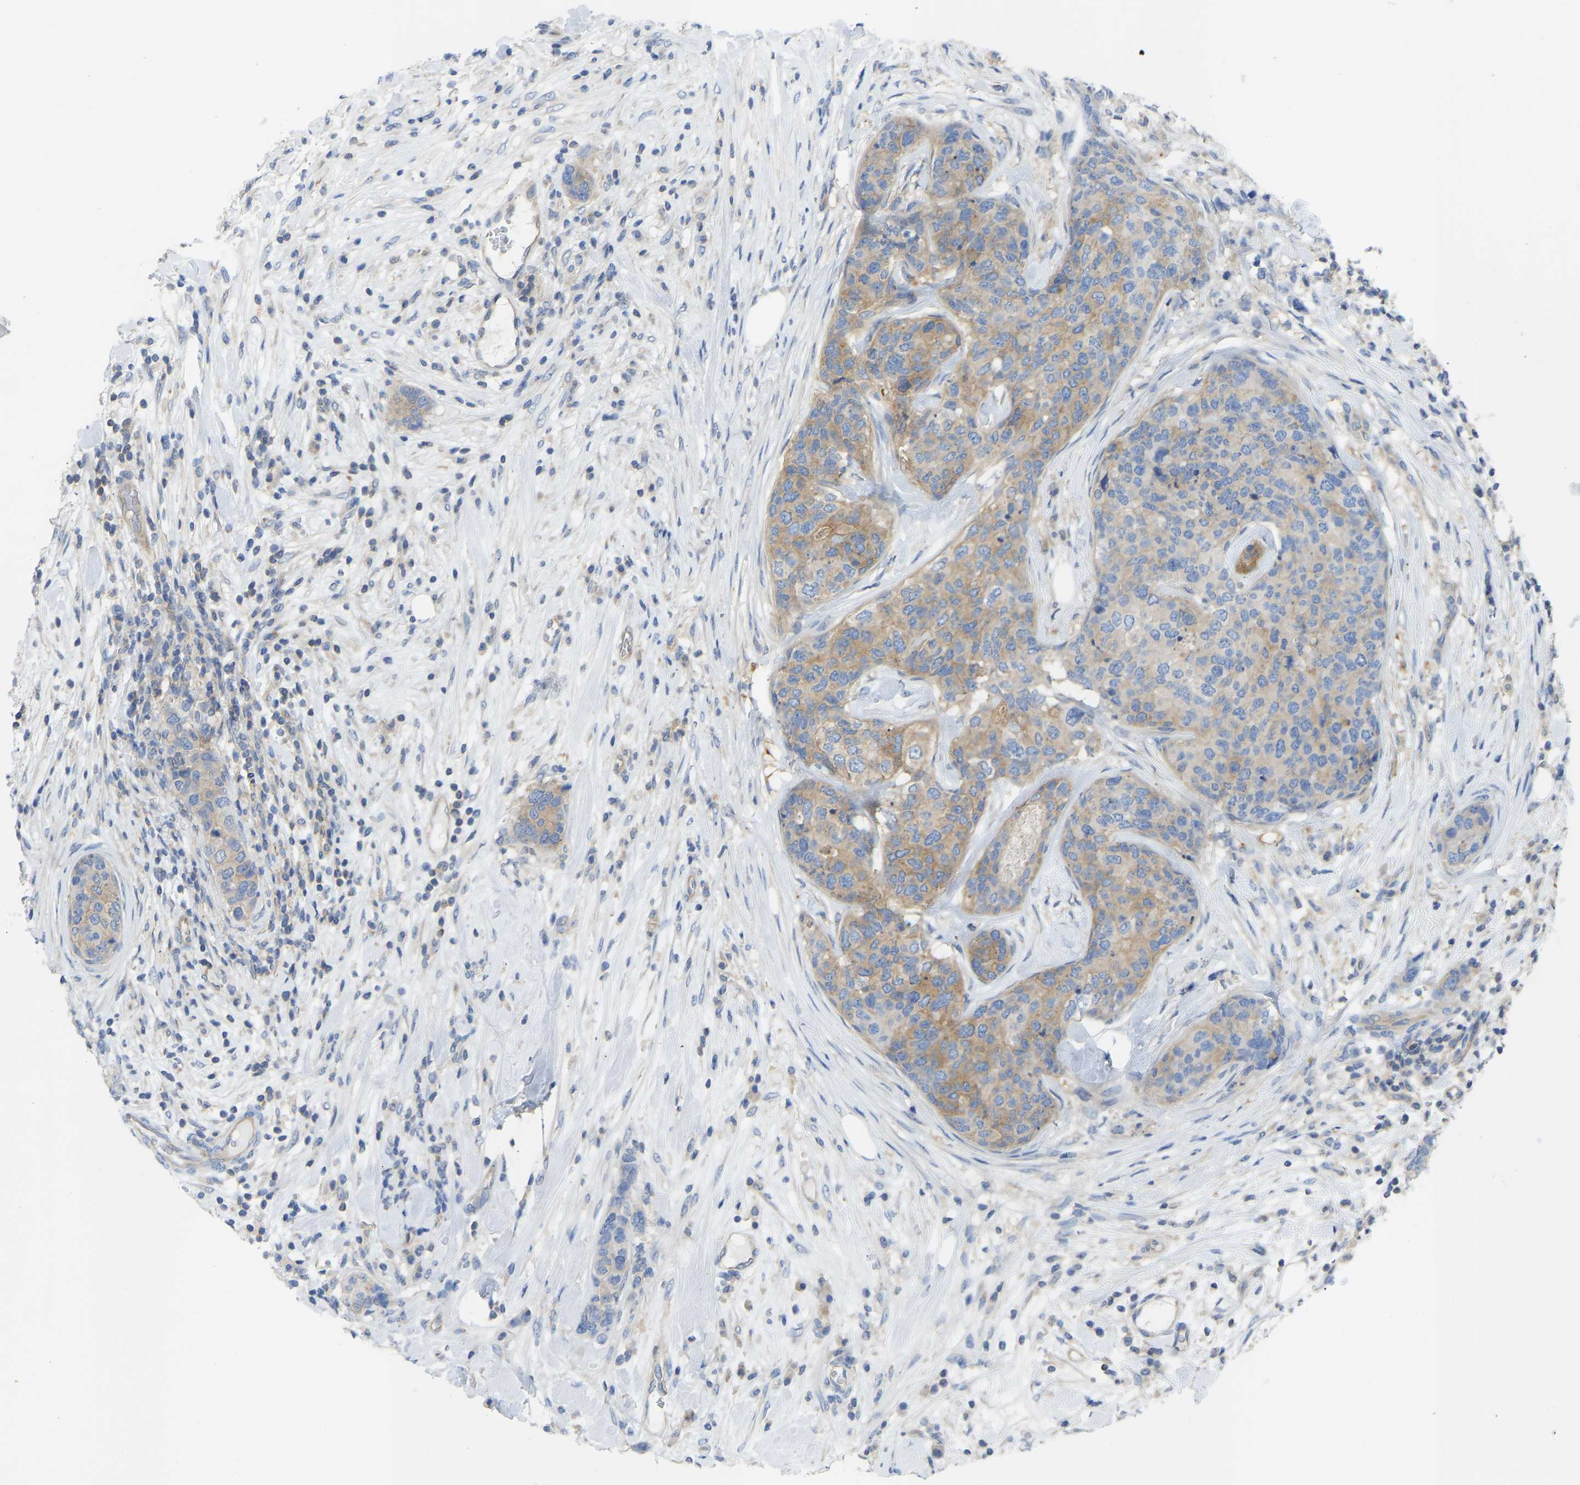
{"staining": {"intensity": "moderate", "quantity": "25%-75%", "location": "cytoplasmic/membranous"}, "tissue": "breast cancer", "cell_type": "Tumor cells", "image_type": "cancer", "snomed": [{"axis": "morphology", "description": "Lobular carcinoma"}, {"axis": "topography", "description": "Breast"}], "caption": "Breast lobular carcinoma was stained to show a protein in brown. There is medium levels of moderate cytoplasmic/membranous expression in approximately 25%-75% of tumor cells. The staining was performed using DAB to visualize the protein expression in brown, while the nuclei were stained in blue with hematoxylin (Magnification: 20x).", "gene": "PPP3CA", "patient": {"sex": "female", "age": 59}}